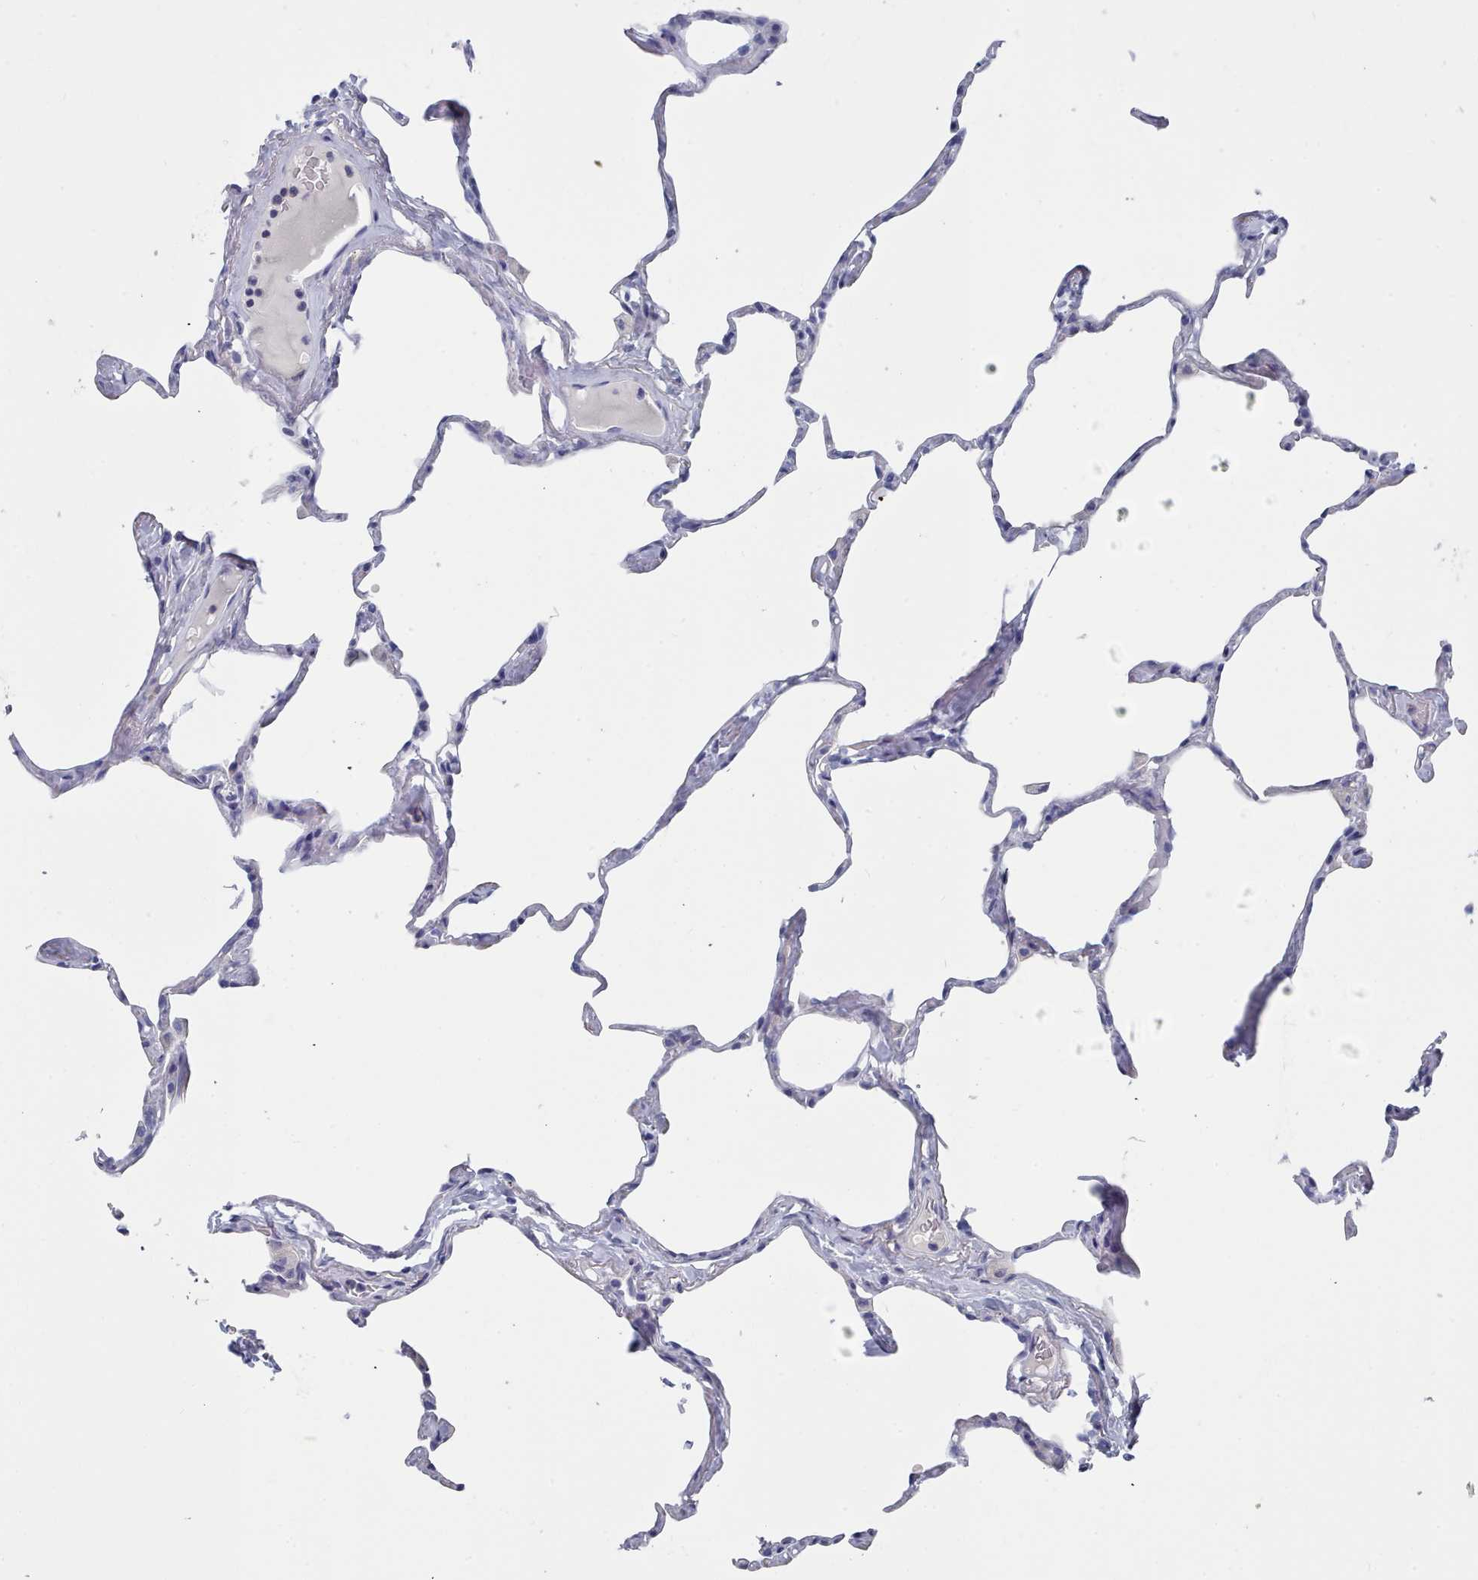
{"staining": {"intensity": "negative", "quantity": "none", "location": "none"}, "tissue": "lung", "cell_type": "Alveolar cells", "image_type": "normal", "snomed": [{"axis": "morphology", "description": "Normal tissue, NOS"}, {"axis": "topography", "description": "Lung"}], "caption": "IHC of benign human lung exhibits no staining in alveolar cells.", "gene": "ENSG00000285188", "patient": {"sex": "male", "age": 65}}